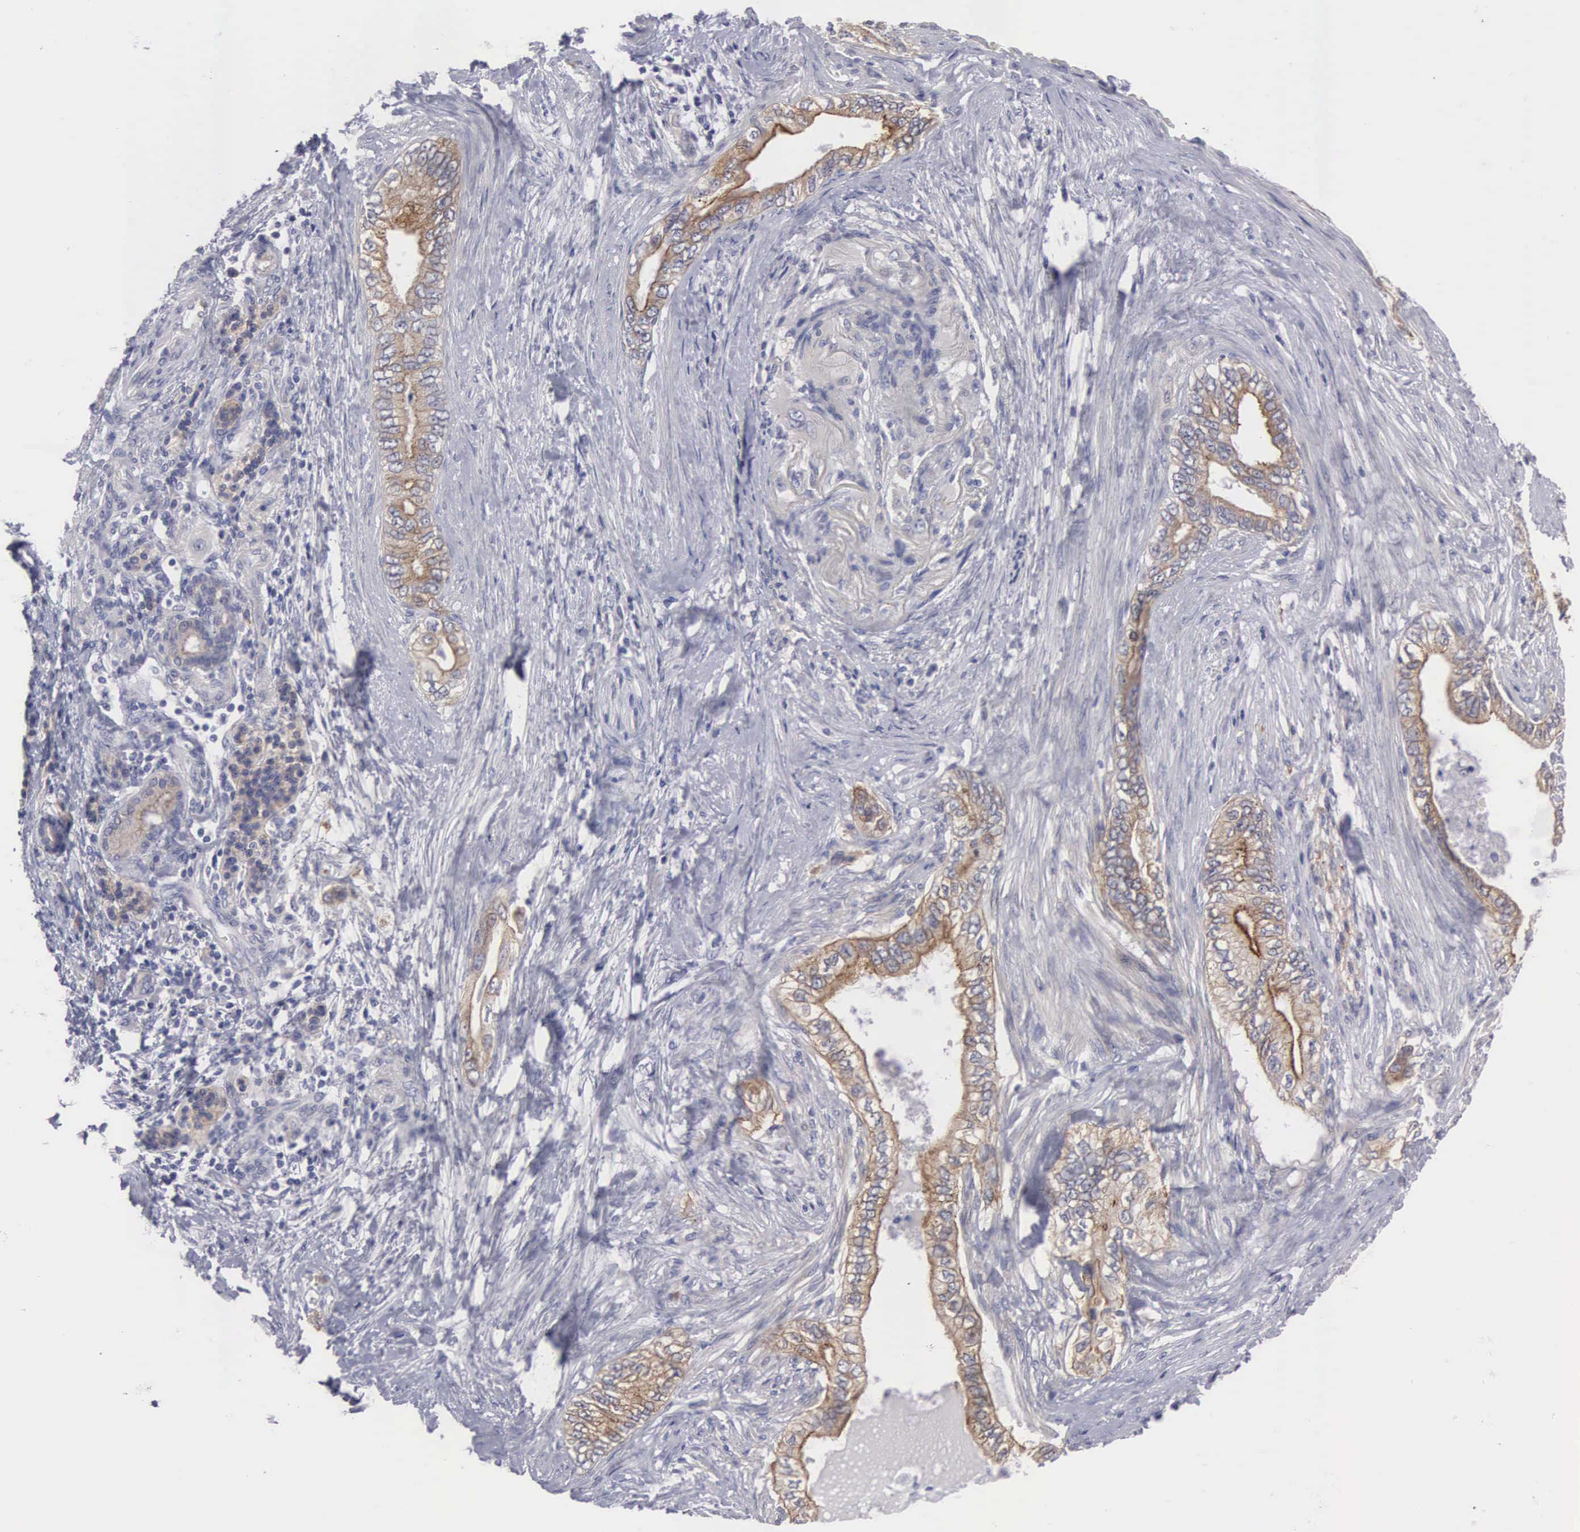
{"staining": {"intensity": "moderate", "quantity": ">75%", "location": "cytoplasmic/membranous"}, "tissue": "pancreatic cancer", "cell_type": "Tumor cells", "image_type": "cancer", "snomed": [{"axis": "morphology", "description": "Adenocarcinoma, NOS"}, {"axis": "topography", "description": "Pancreas"}], "caption": "A high-resolution histopathology image shows IHC staining of pancreatic cancer, which displays moderate cytoplasmic/membranous expression in approximately >75% of tumor cells.", "gene": "CEP170B", "patient": {"sex": "female", "age": 66}}